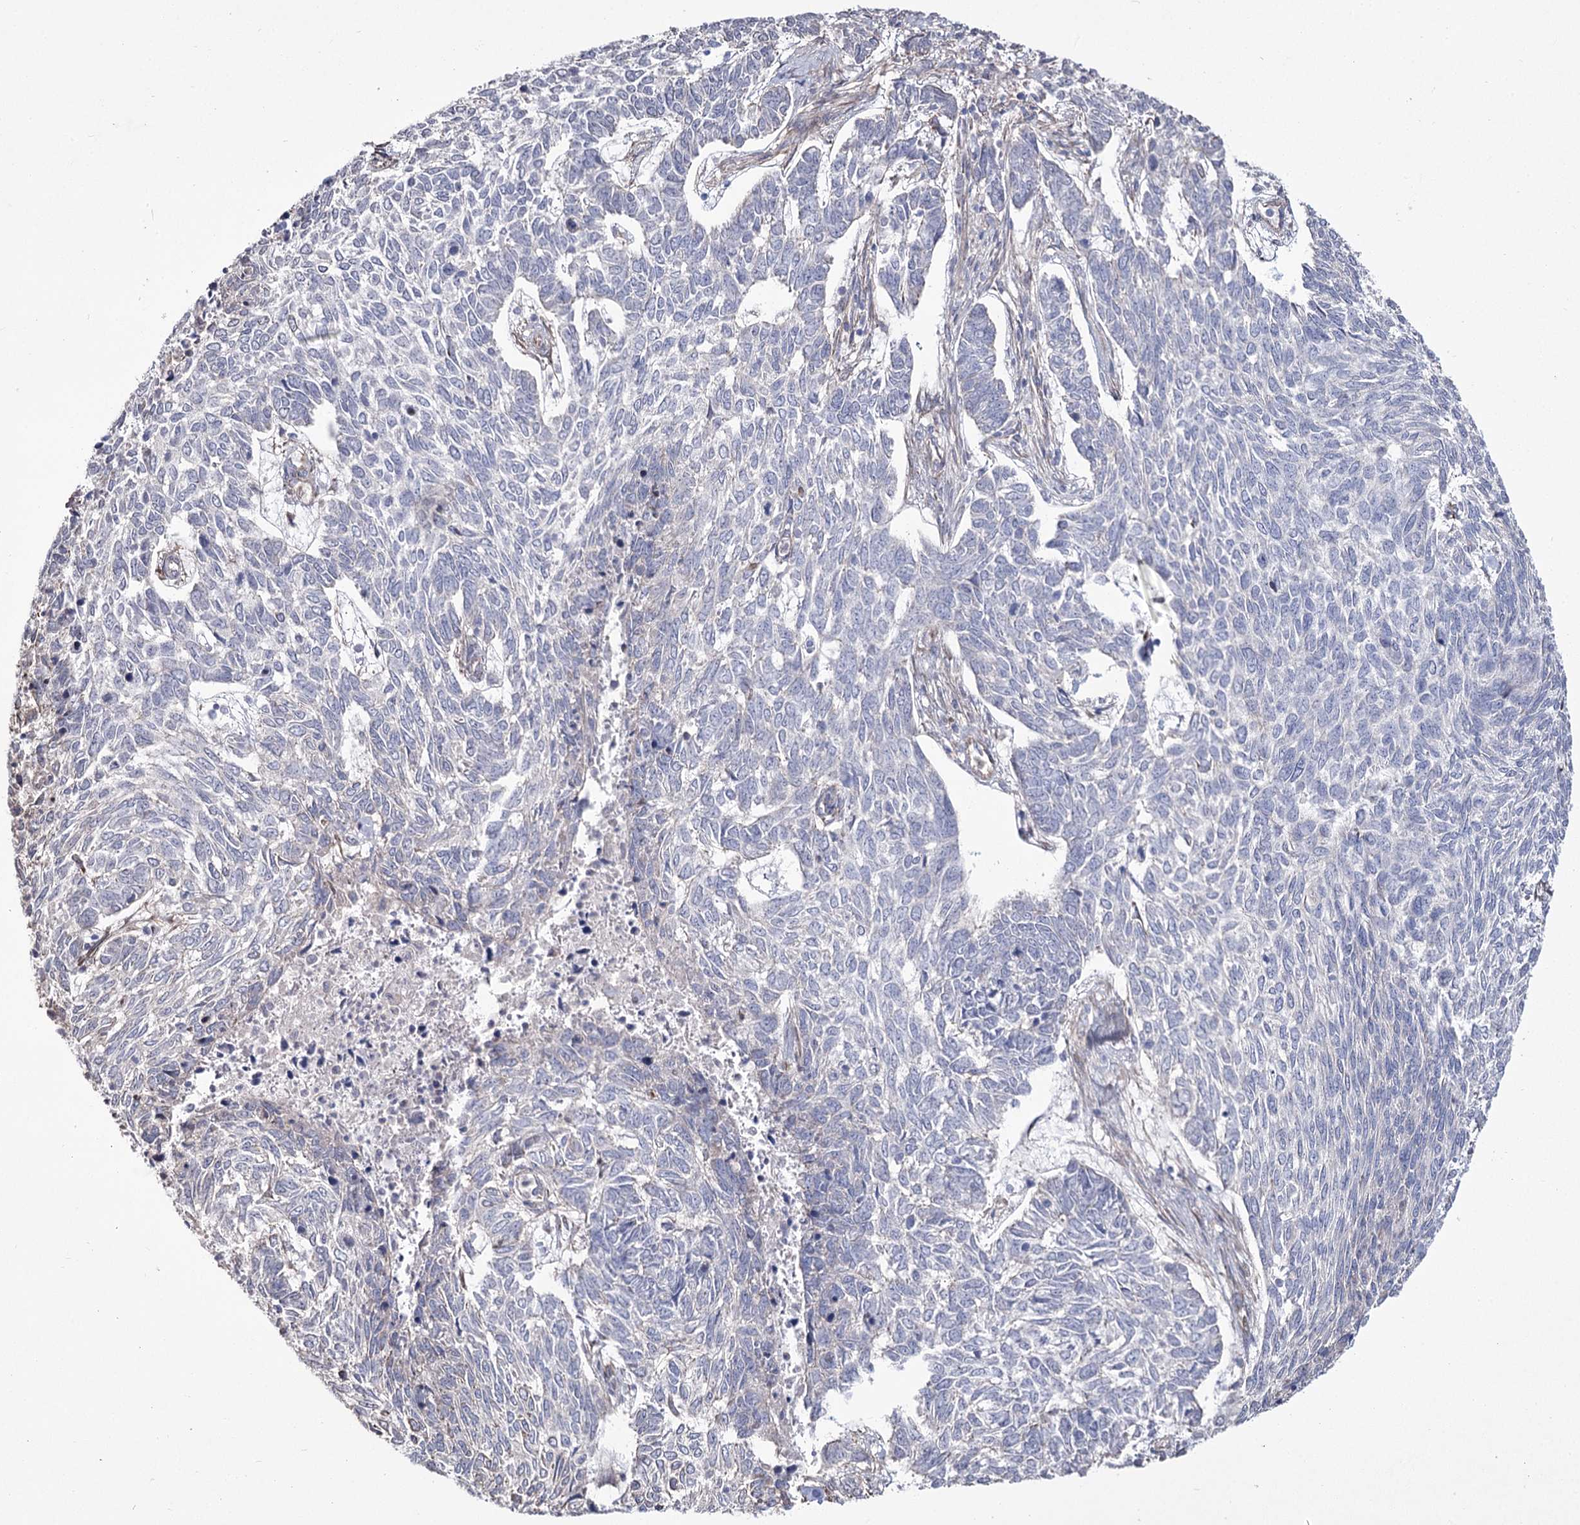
{"staining": {"intensity": "negative", "quantity": "none", "location": "none"}, "tissue": "skin cancer", "cell_type": "Tumor cells", "image_type": "cancer", "snomed": [{"axis": "morphology", "description": "Basal cell carcinoma"}, {"axis": "topography", "description": "Skin"}], "caption": "Immunohistochemistry micrograph of neoplastic tissue: basal cell carcinoma (skin) stained with DAB (3,3'-diaminobenzidine) displays no significant protein expression in tumor cells.", "gene": "ME3", "patient": {"sex": "female", "age": 65}}